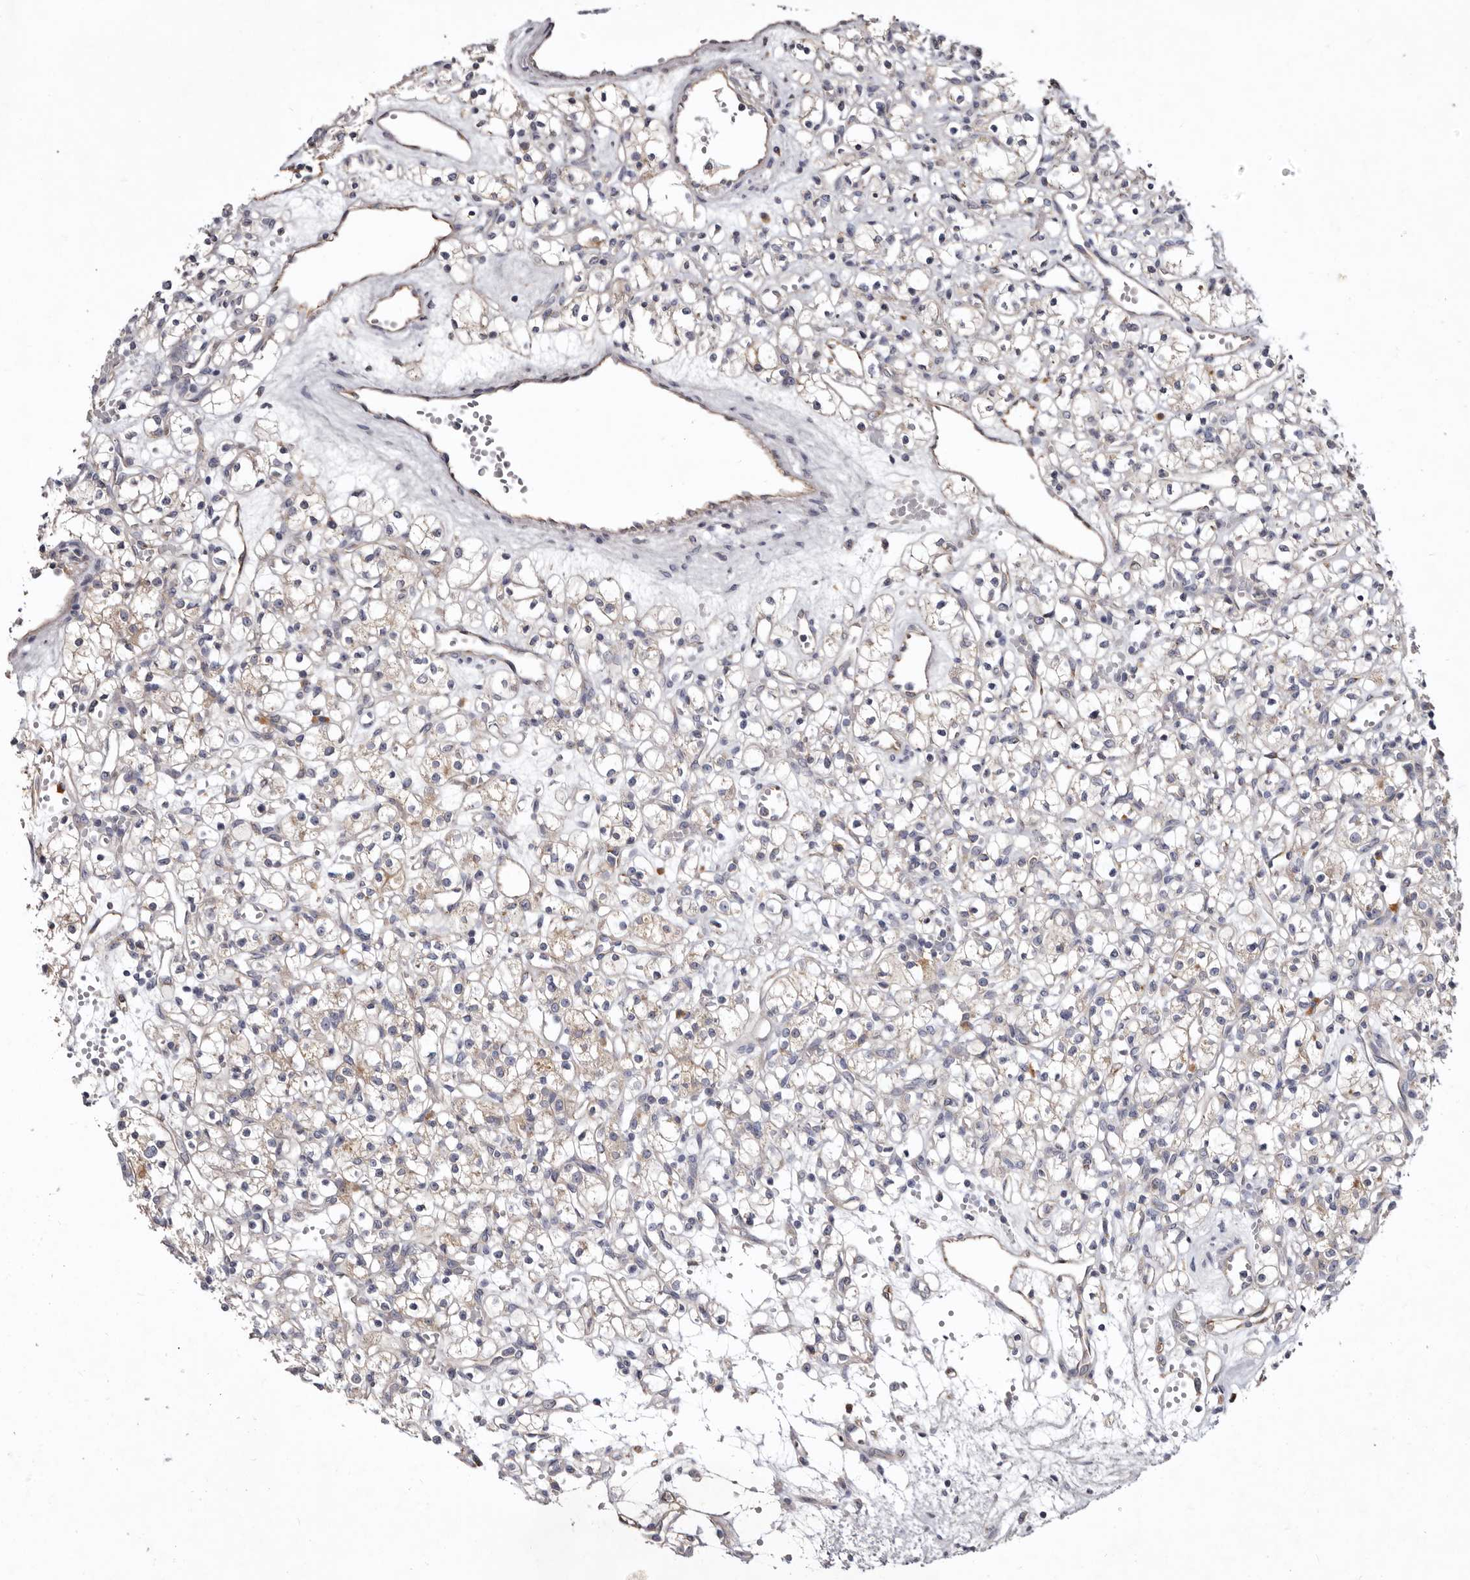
{"staining": {"intensity": "weak", "quantity": "25%-75%", "location": "cytoplasmic/membranous"}, "tissue": "renal cancer", "cell_type": "Tumor cells", "image_type": "cancer", "snomed": [{"axis": "morphology", "description": "Adenocarcinoma, NOS"}, {"axis": "topography", "description": "Kidney"}], "caption": "Immunohistochemistry (DAB) staining of renal cancer (adenocarcinoma) displays weak cytoplasmic/membranous protein positivity in approximately 25%-75% of tumor cells.", "gene": "FMO2", "patient": {"sex": "female", "age": 59}}